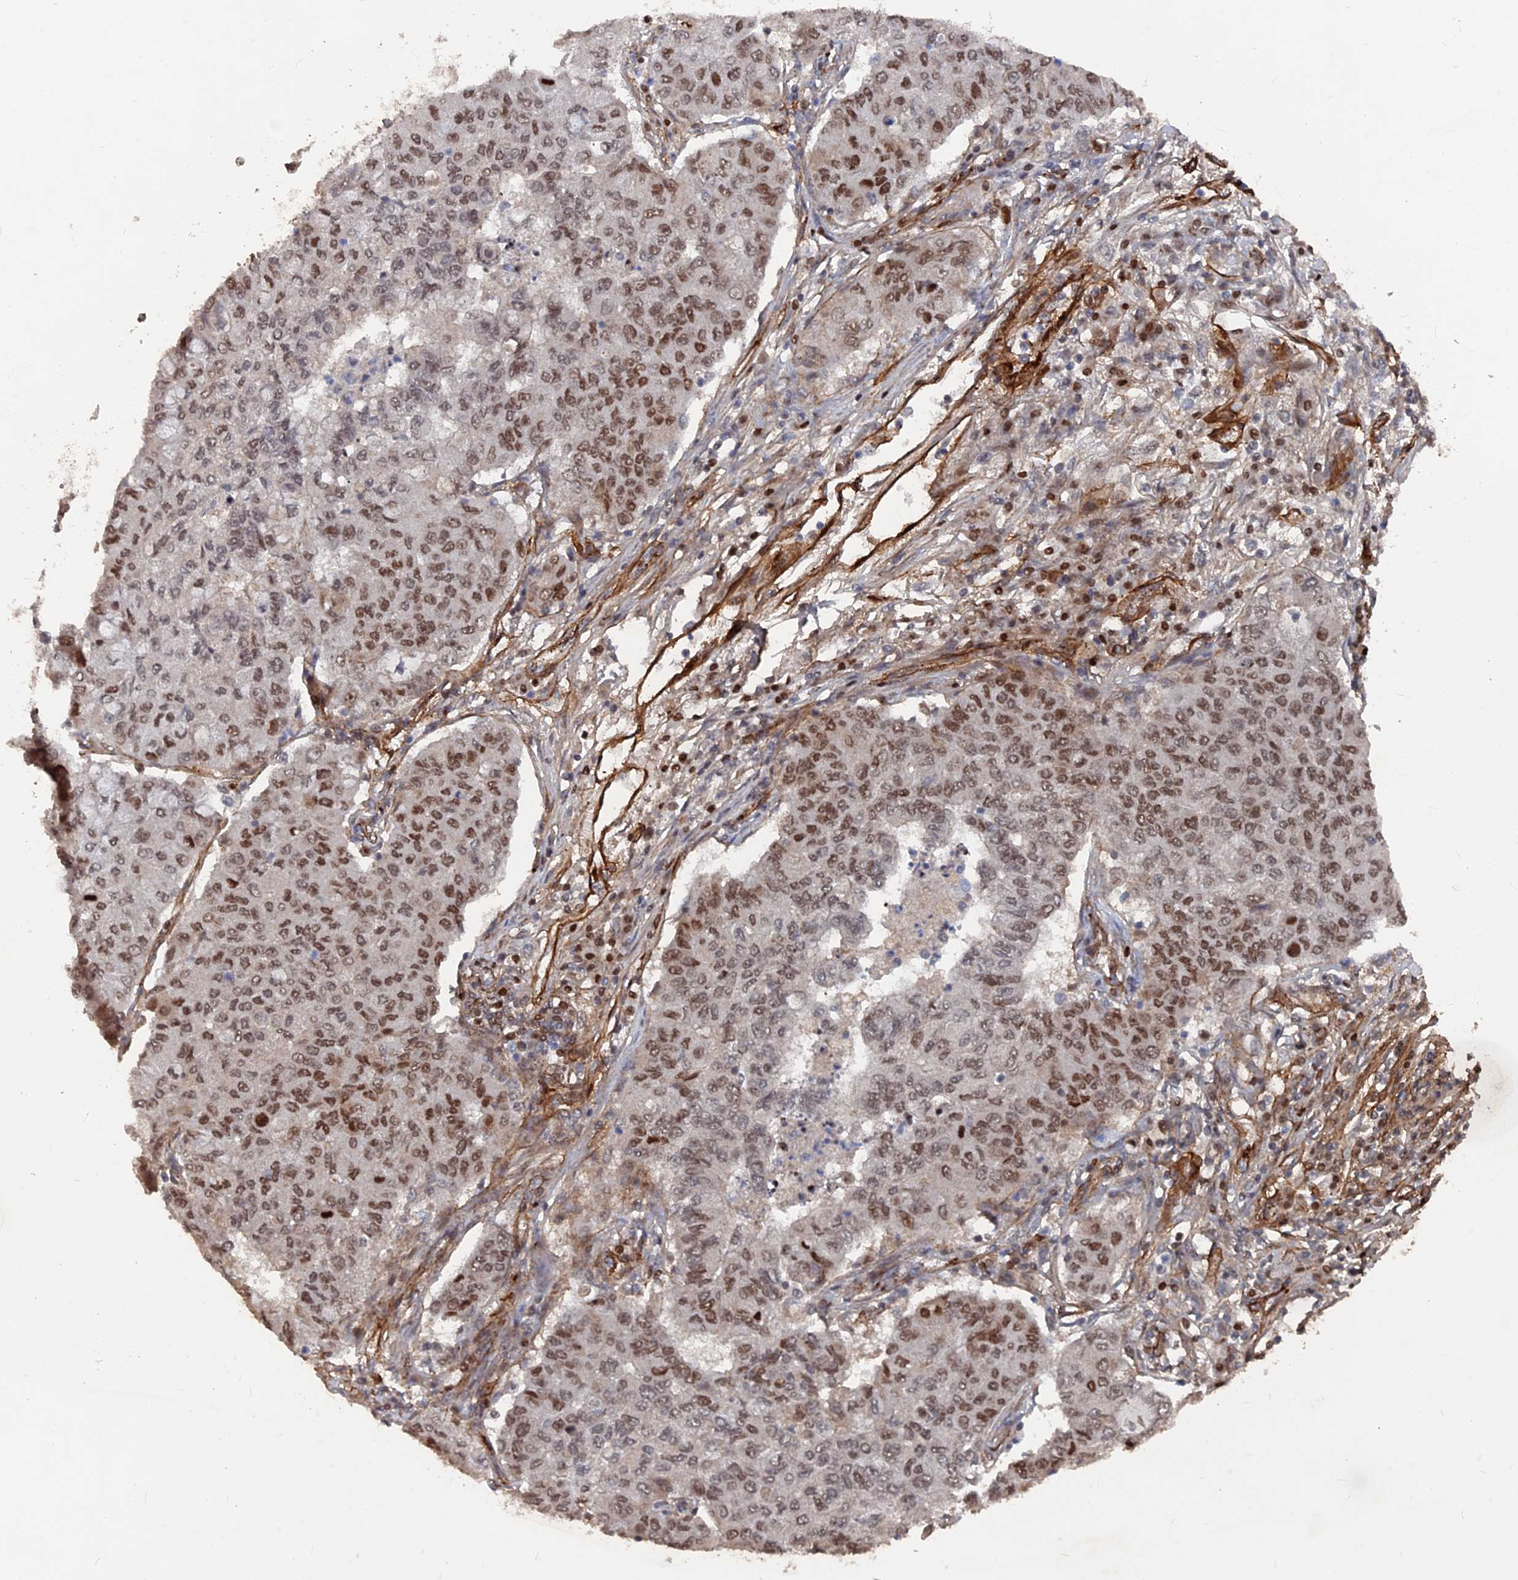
{"staining": {"intensity": "moderate", "quantity": ">75%", "location": "nuclear"}, "tissue": "lung cancer", "cell_type": "Tumor cells", "image_type": "cancer", "snomed": [{"axis": "morphology", "description": "Squamous cell carcinoma, NOS"}, {"axis": "topography", "description": "Lung"}], "caption": "Squamous cell carcinoma (lung) was stained to show a protein in brown. There is medium levels of moderate nuclear expression in about >75% of tumor cells.", "gene": "SH3D21", "patient": {"sex": "male", "age": 74}}